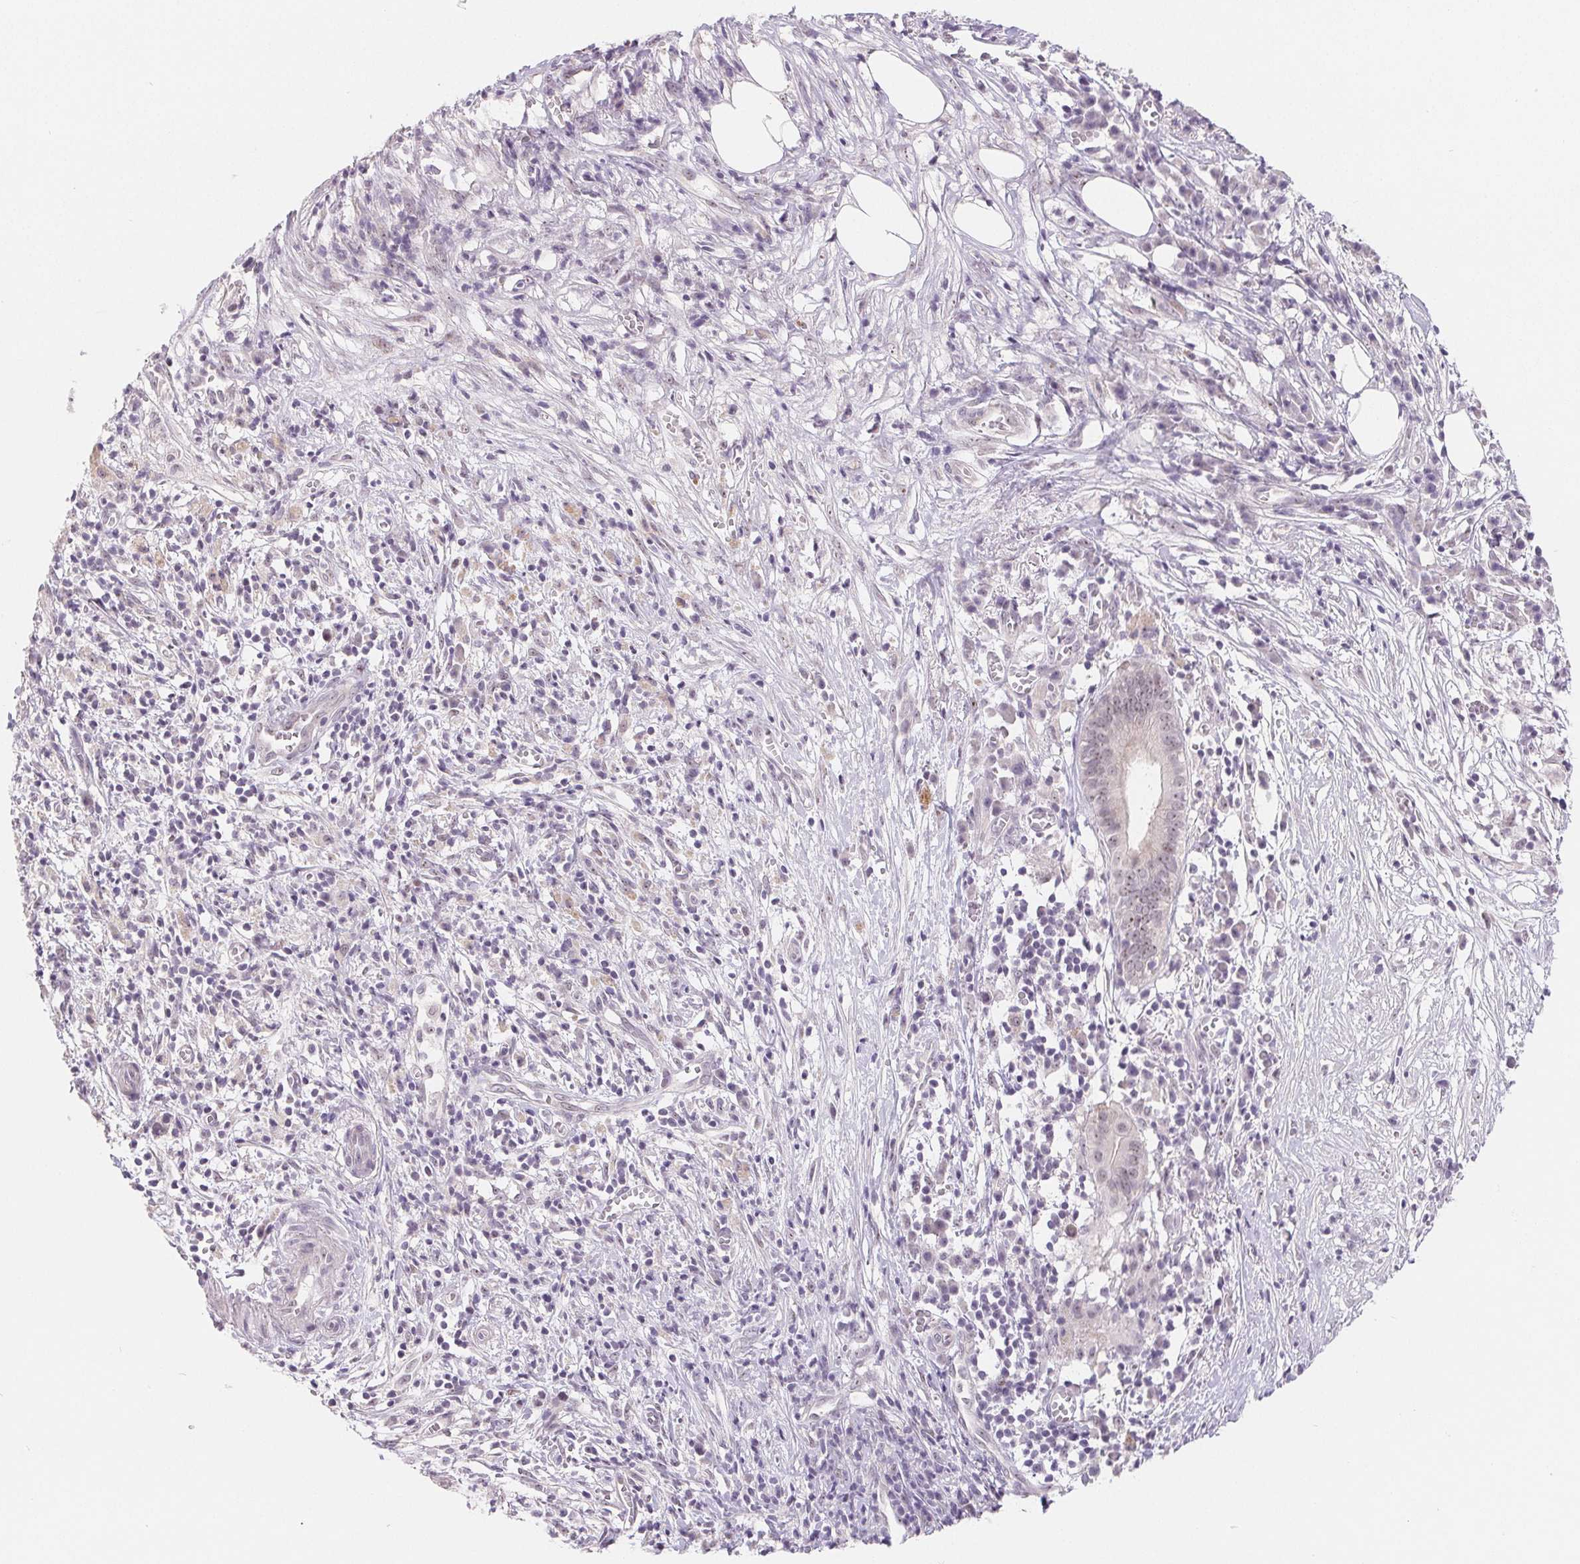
{"staining": {"intensity": "weak", "quantity": "25%-75%", "location": "nuclear"}, "tissue": "pancreatic cancer", "cell_type": "Tumor cells", "image_type": "cancer", "snomed": [{"axis": "morphology", "description": "Adenocarcinoma, NOS"}, {"axis": "topography", "description": "Pancreas"}], "caption": "A photomicrograph of pancreatic adenocarcinoma stained for a protein exhibits weak nuclear brown staining in tumor cells.", "gene": "LCA5L", "patient": {"sex": "male", "age": 61}}